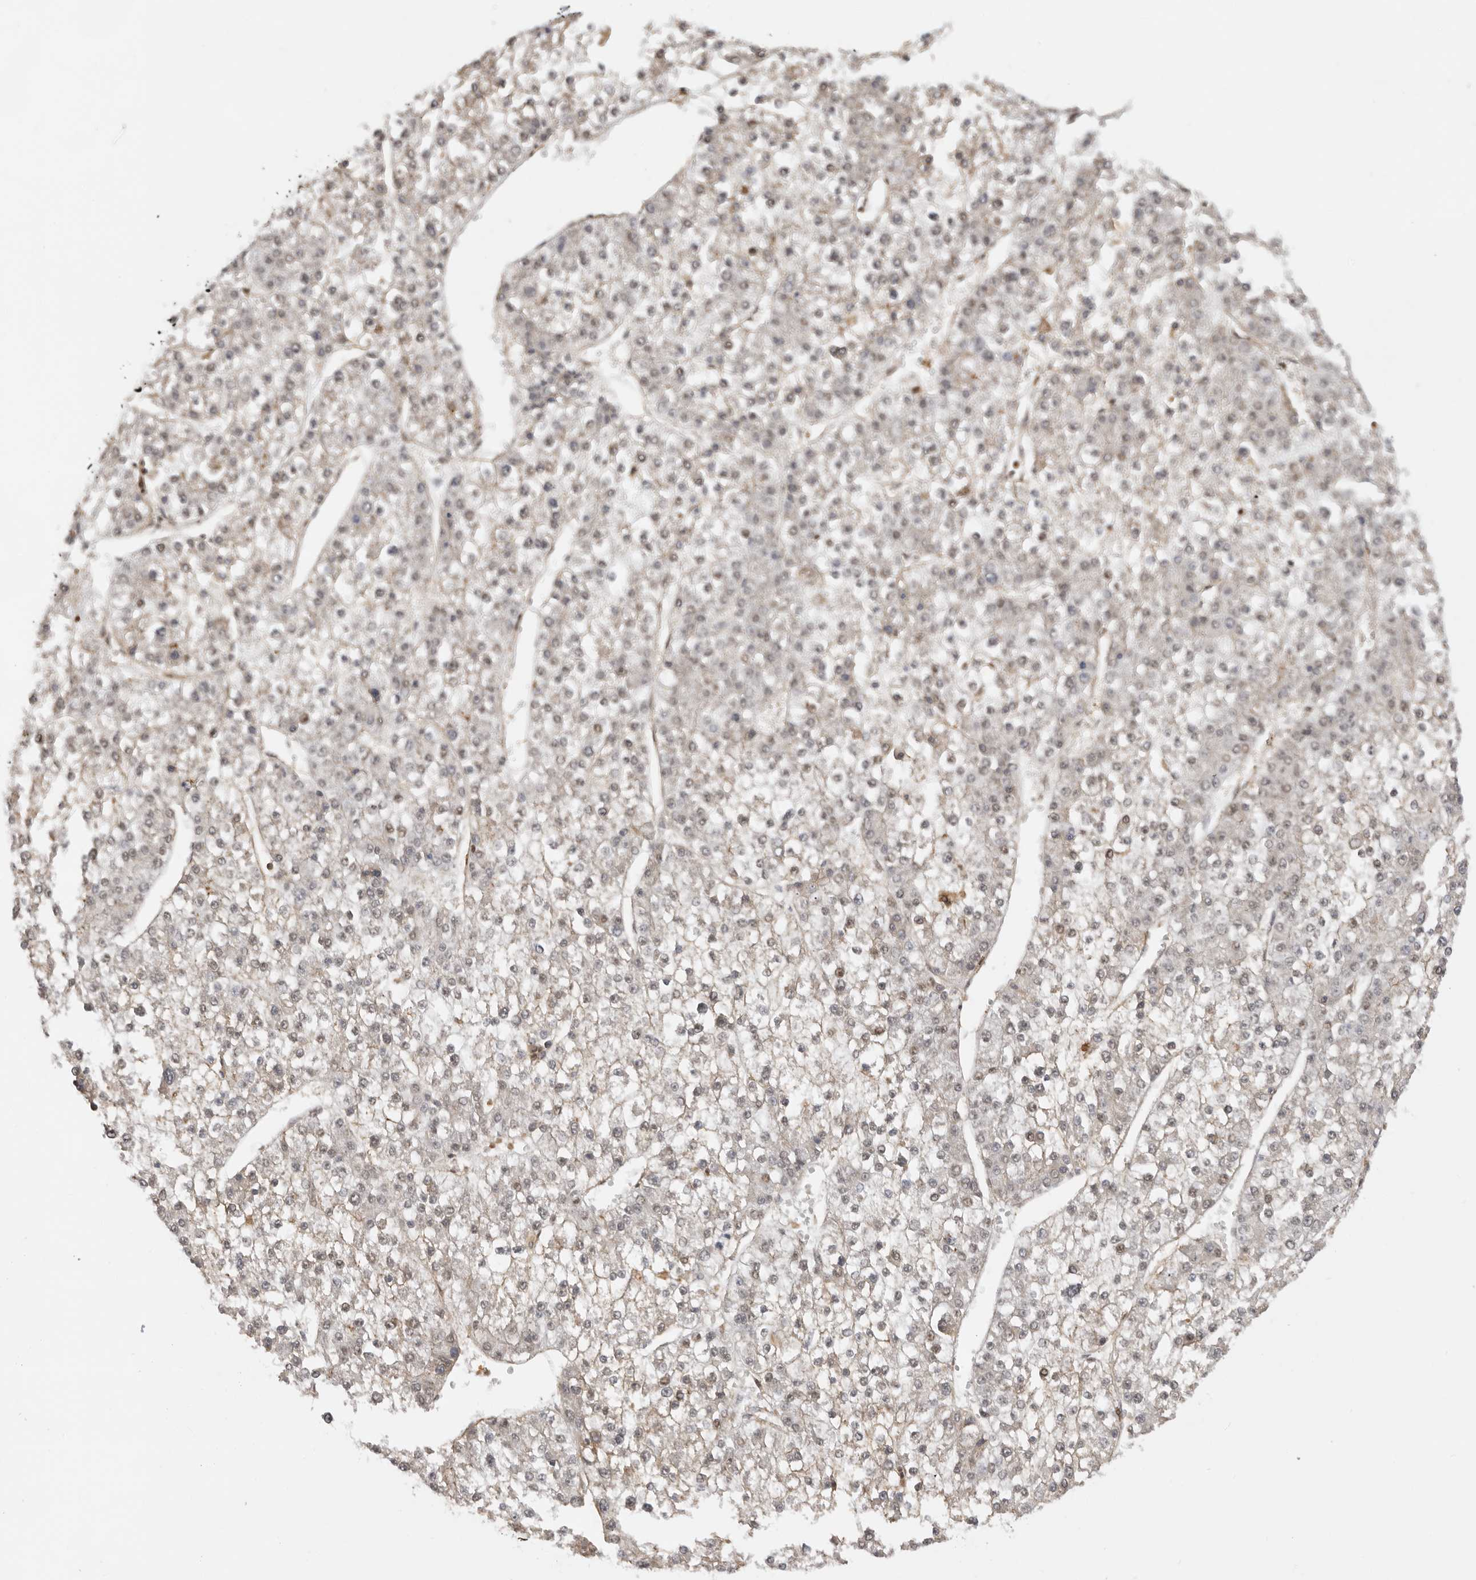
{"staining": {"intensity": "negative", "quantity": "none", "location": "none"}, "tissue": "liver cancer", "cell_type": "Tumor cells", "image_type": "cancer", "snomed": [{"axis": "morphology", "description": "Carcinoma, Hepatocellular, NOS"}, {"axis": "topography", "description": "Liver"}], "caption": "Tumor cells show no significant staining in liver cancer (hepatocellular carcinoma). Brightfield microscopy of immunohistochemistry stained with DAB (3,3'-diaminobenzidine) (brown) and hematoxylin (blue), captured at high magnification.", "gene": "ADPRS", "patient": {"sex": "female", "age": 73}}